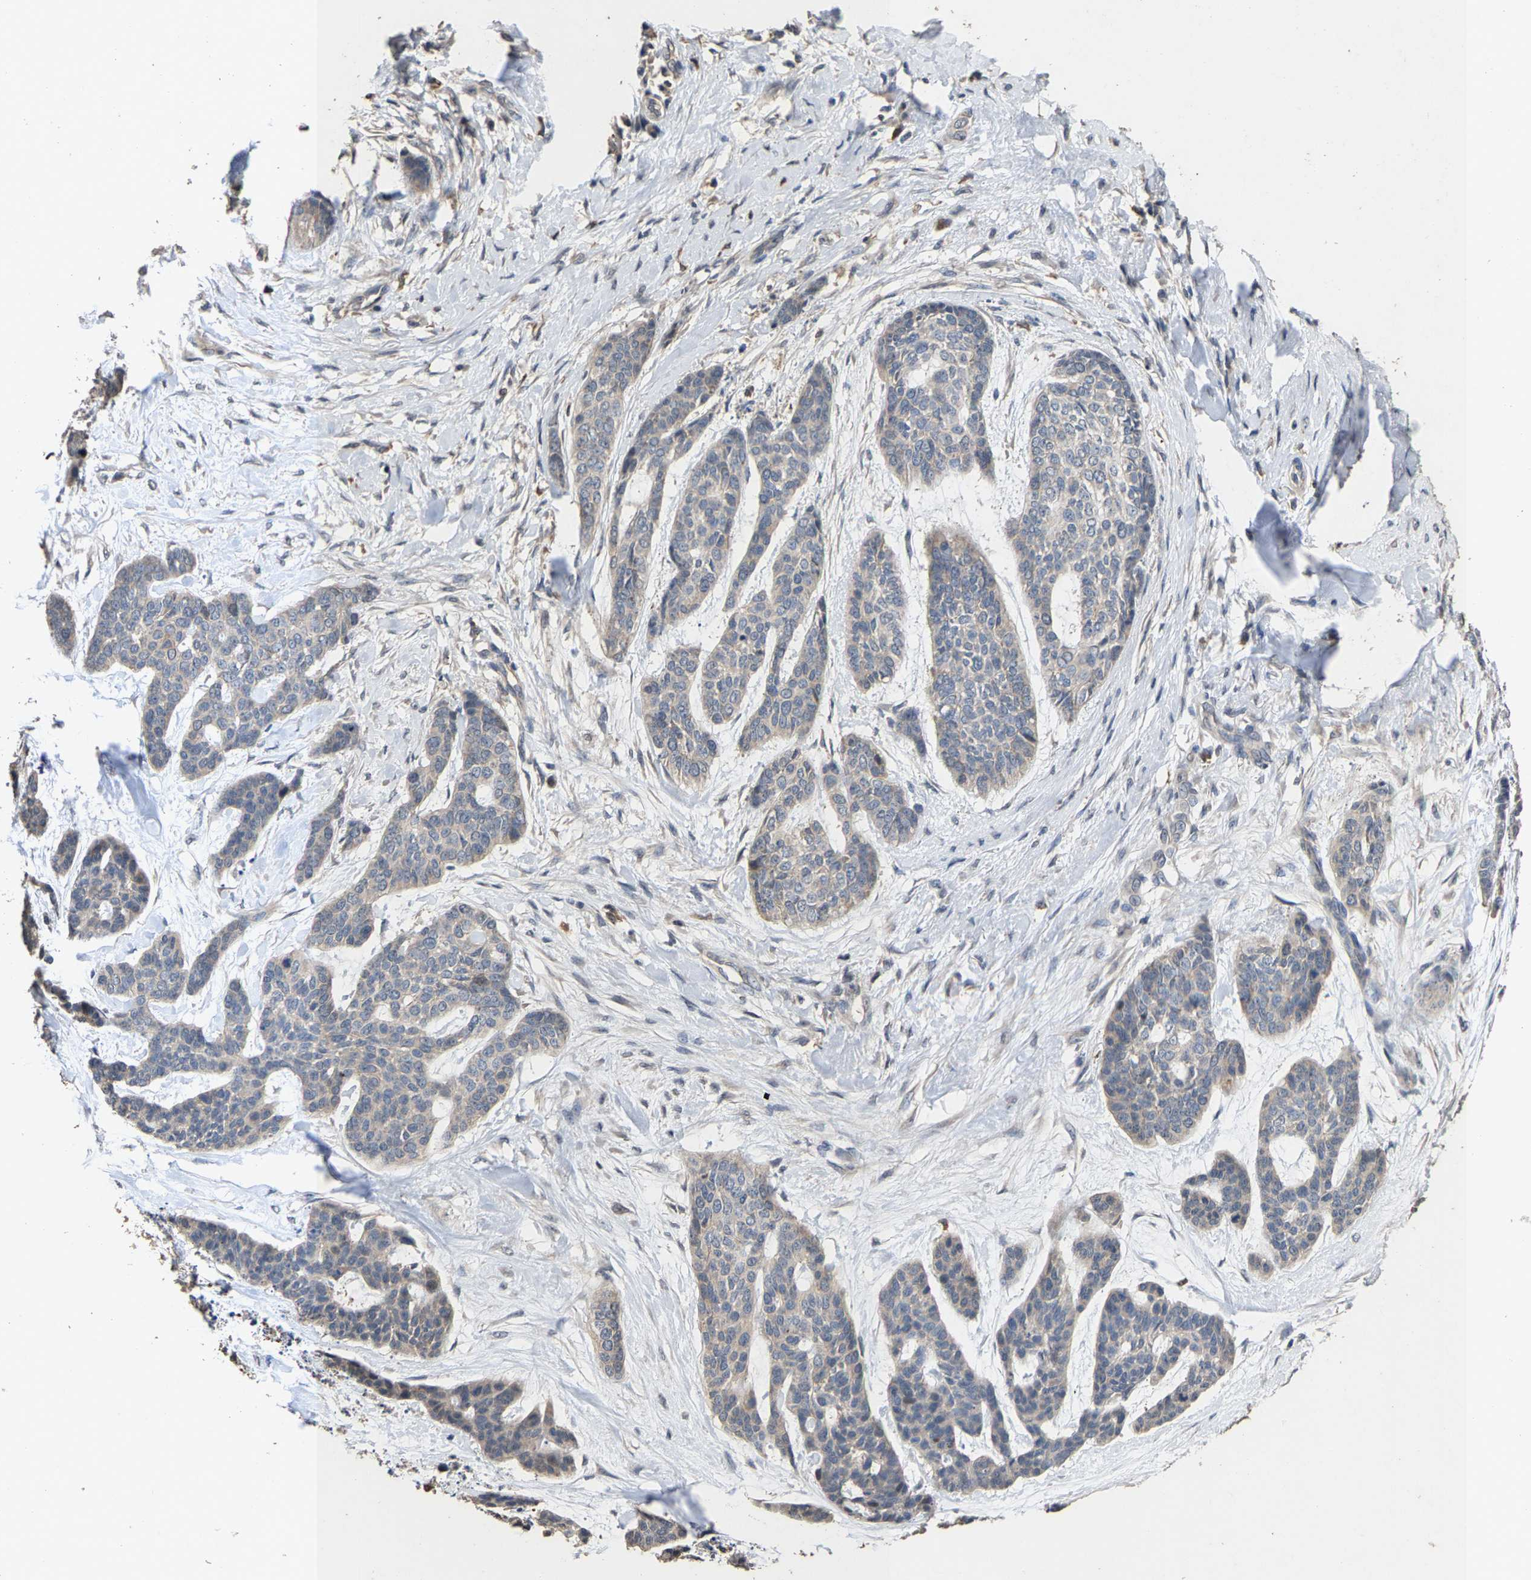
{"staining": {"intensity": "negative", "quantity": "none", "location": "none"}, "tissue": "skin cancer", "cell_type": "Tumor cells", "image_type": "cancer", "snomed": [{"axis": "morphology", "description": "Basal cell carcinoma"}, {"axis": "topography", "description": "Skin"}], "caption": "Human skin cancer stained for a protein using immunohistochemistry (IHC) displays no positivity in tumor cells.", "gene": "TDRKH", "patient": {"sex": "female", "age": 64}}